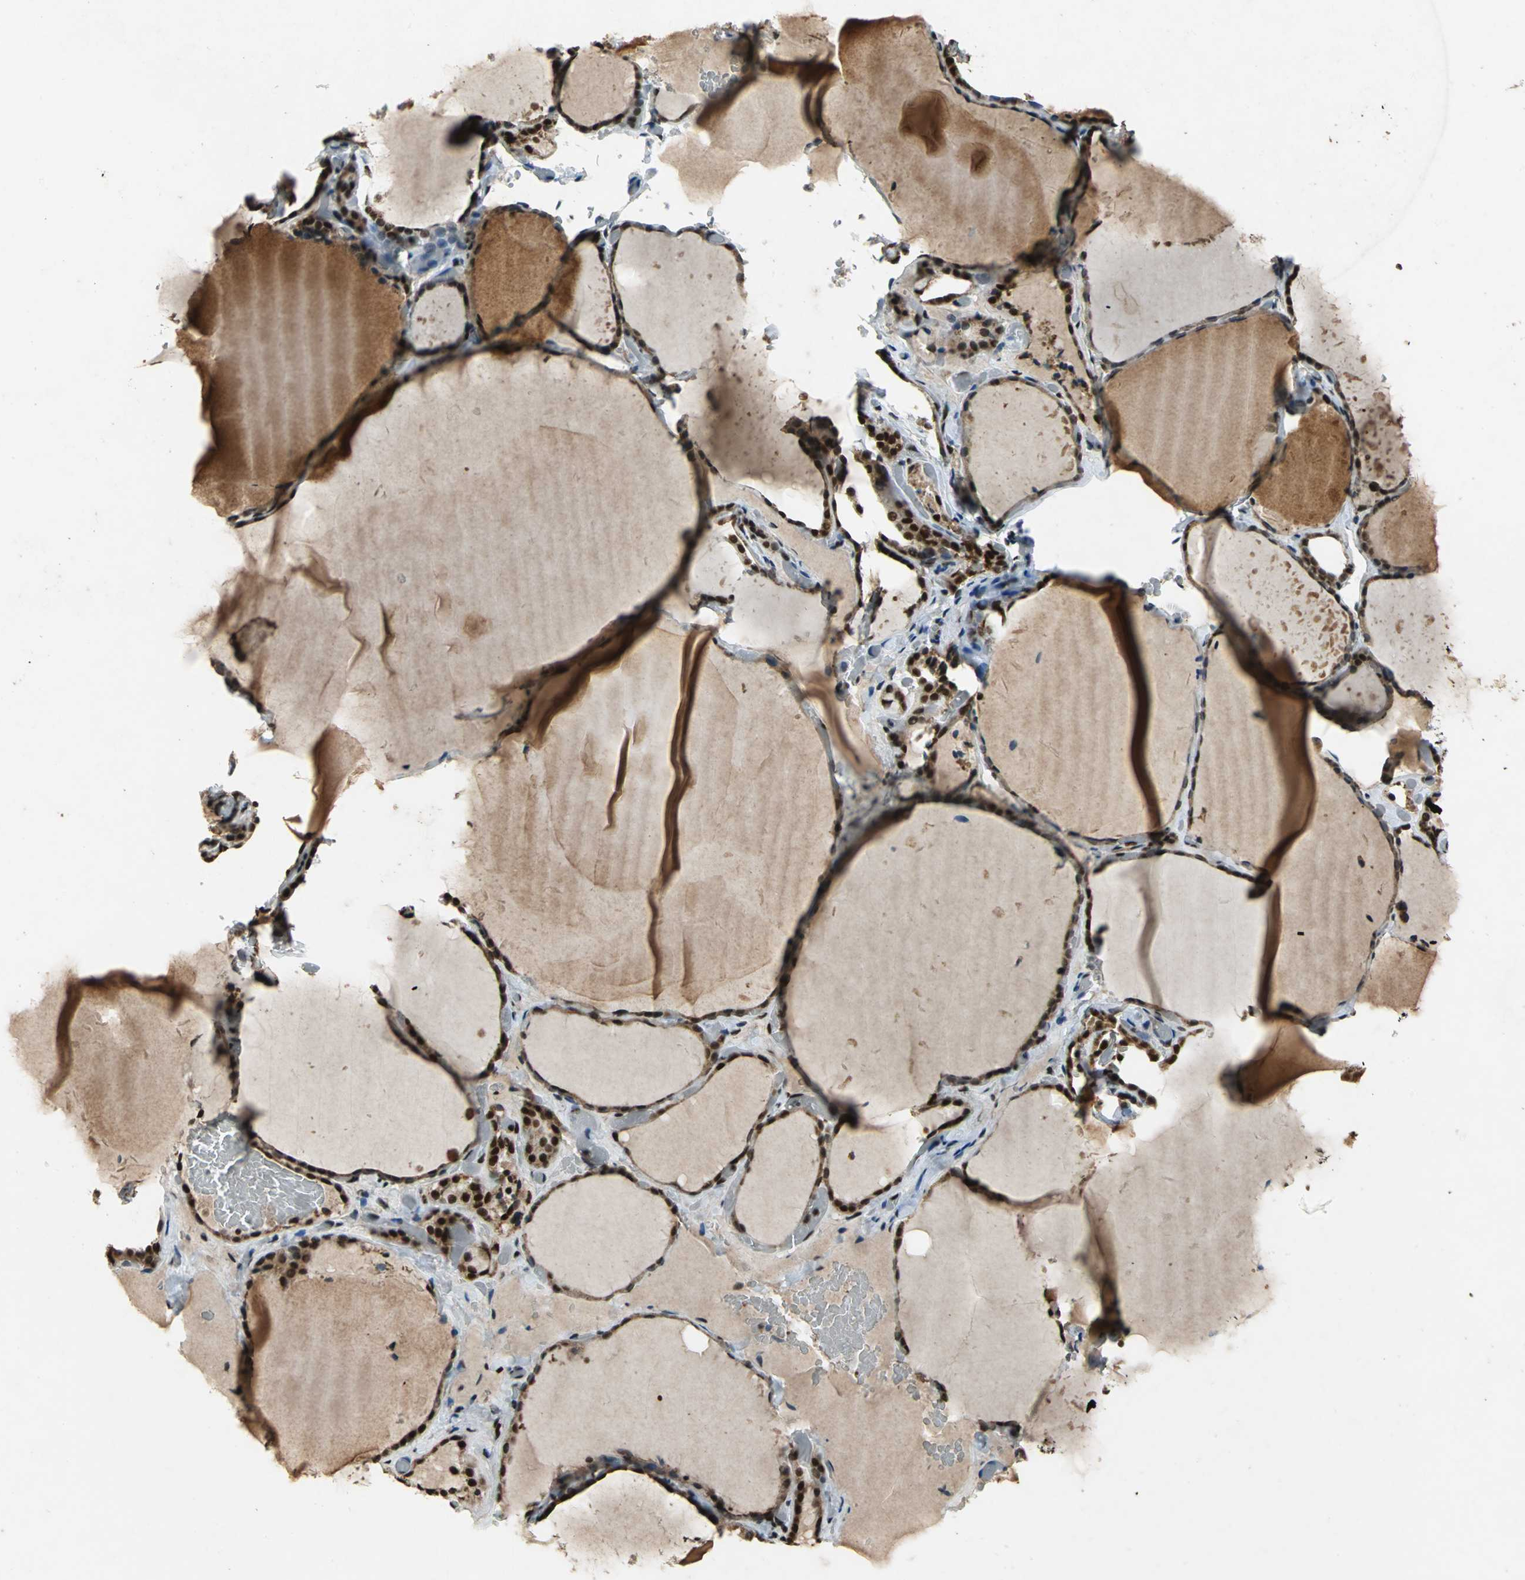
{"staining": {"intensity": "moderate", "quantity": ">75%", "location": "cytoplasmic/membranous,nuclear"}, "tissue": "thyroid gland", "cell_type": "Glandular cells", "image_type": "normal", "snomed": [{"axis": "morphology", "description": "Normal tissue, NOS"}, {"axis": "topography", "description": "Thyroid gland"}], "caption": "Immunohistochemistry (DAB) staining of normal thyroid gland demonstrates moderate cytoplasmic/membranous,nuclear protein expression in approximately >75% of glandular cells. (IHC, brightfield microscopy, high magnification).", "gene": "MTA2", "patient": {"sex": "female", "age": 22}}